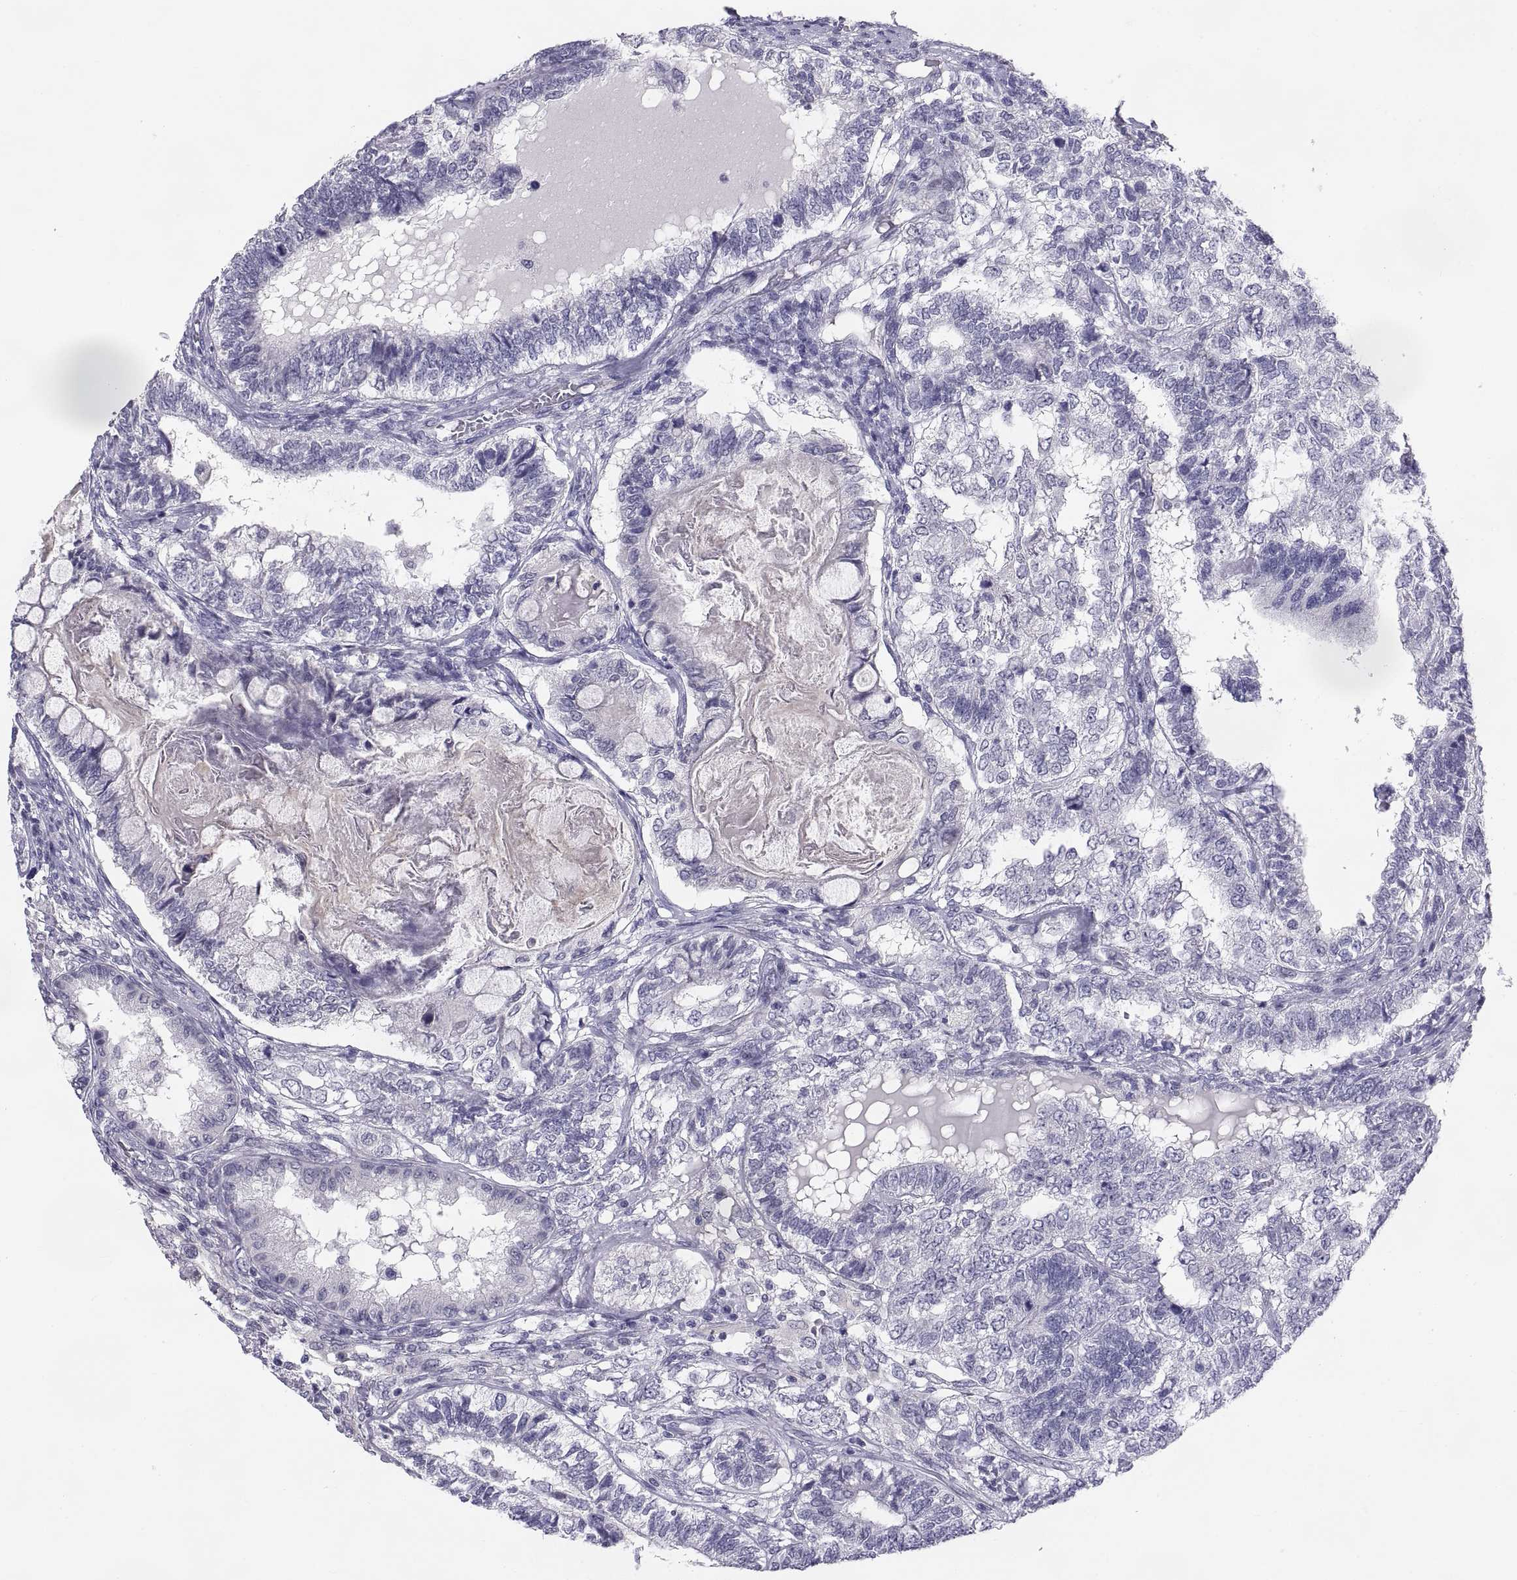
{"staining": {"intensity": "negative", "quantity": "none", "location": "none"}, "tissue": "testis cancer", "cell_type": "Tumor cells", "image_type": "cancer", "snomed": [{"axis": "morphology", "description": "Seminoma, NOS"}, {"axis": "morphology", "description": "Carcinoma, Embryonal, NOS"}, {"axis": "topography", "description": "Testis"}], "caption": "An immunohistochemistry (IHC) image of testis cancer is shown. There is no staining in tumor cells of testis cancer.", "gene": "TEX13A", "patient": {"sex": "male", "age": 41}}